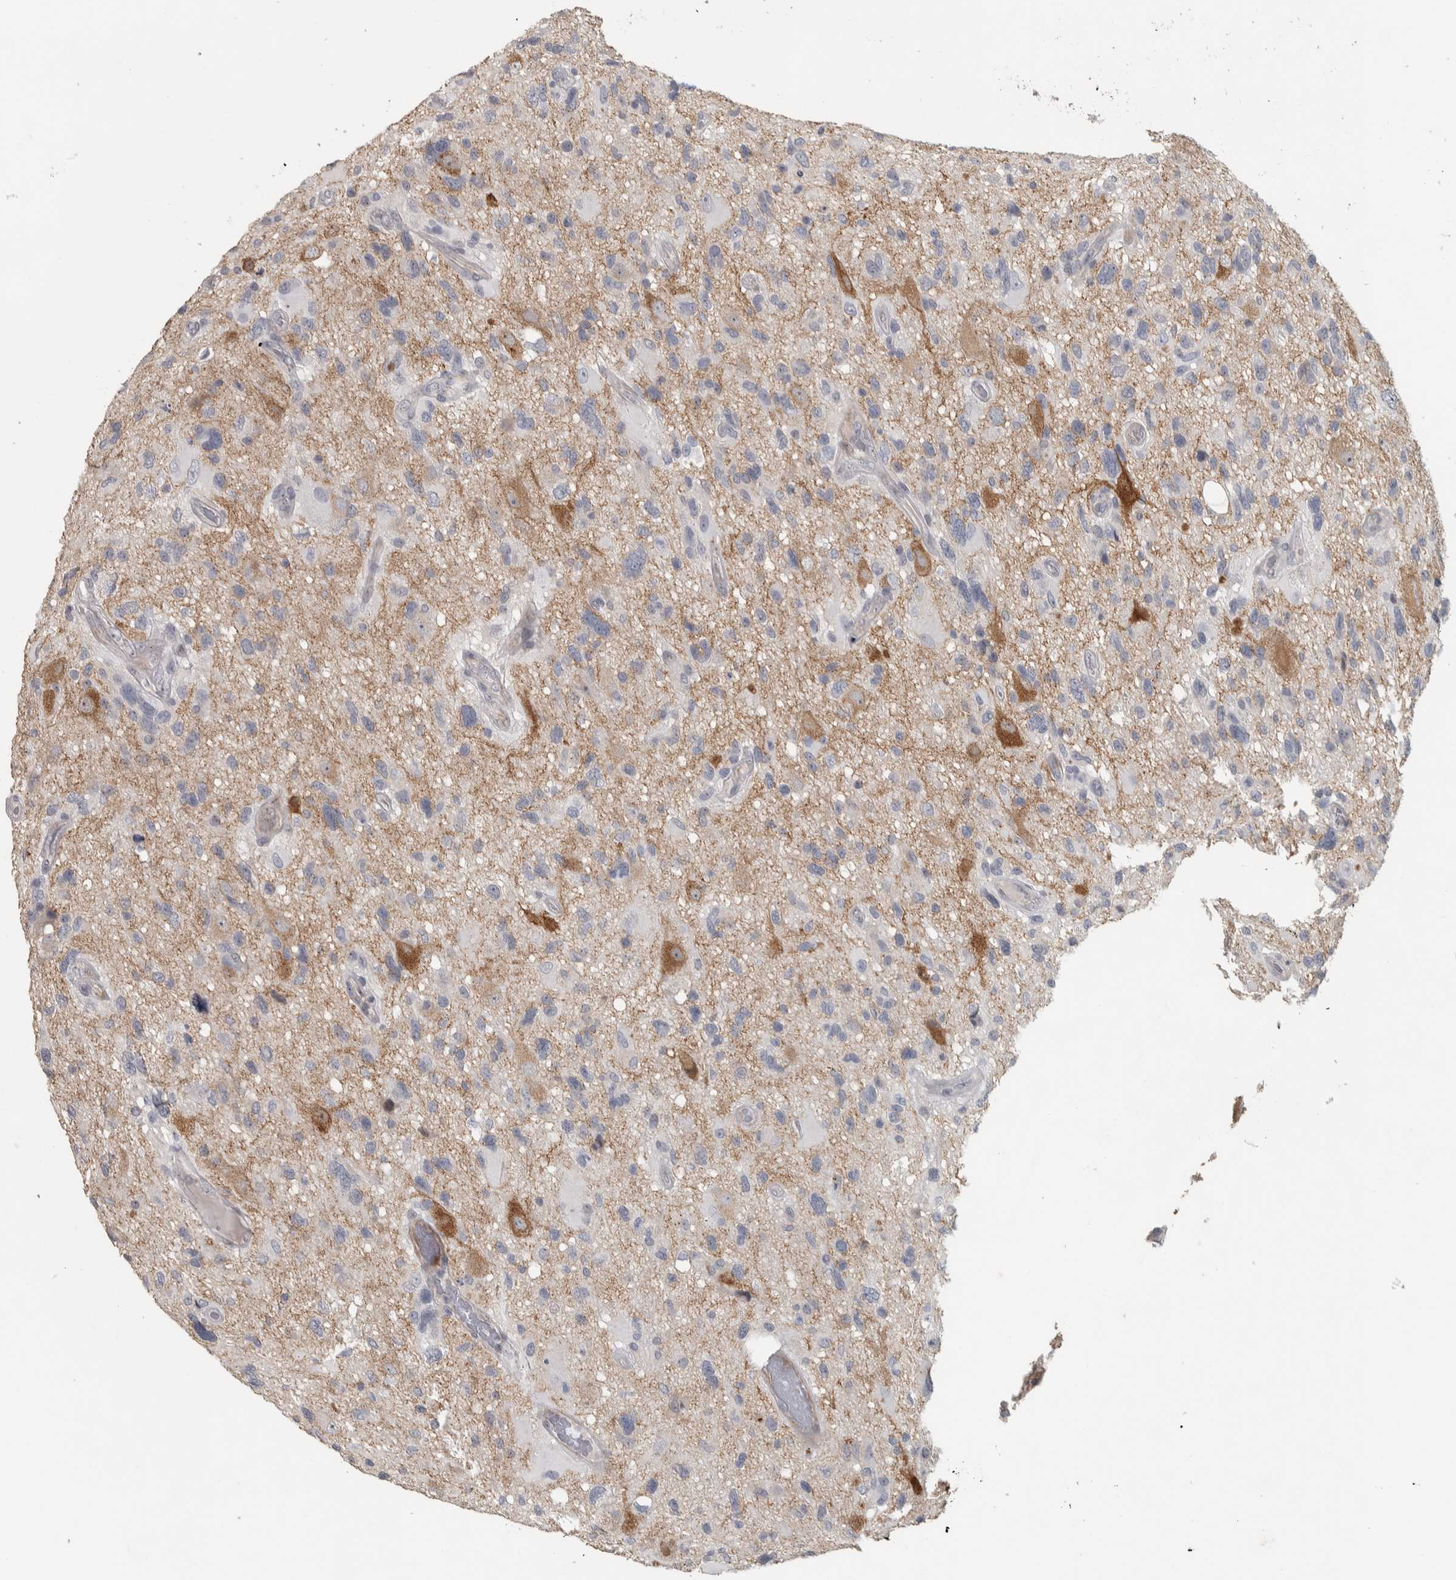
{"staining": {"intensity": "negative", "quantity": "none", "location": "none"}, "tissue": "glioma", "cell_type": "Tumor cells", "image_type": "cancer", "snomed": [{"axis": "morphology", "description": "Glioma, malignant, High grade"}, {"axis": "topography", "description": "Brain"}], "caption": "An IHC micrograph of high-grade glioma (malignant) is shown. There is no staining in tumor cells of high-grade glioma (malignant).", "gene": "DCAF10", "patient": {"sex": "male", "age": 33}}